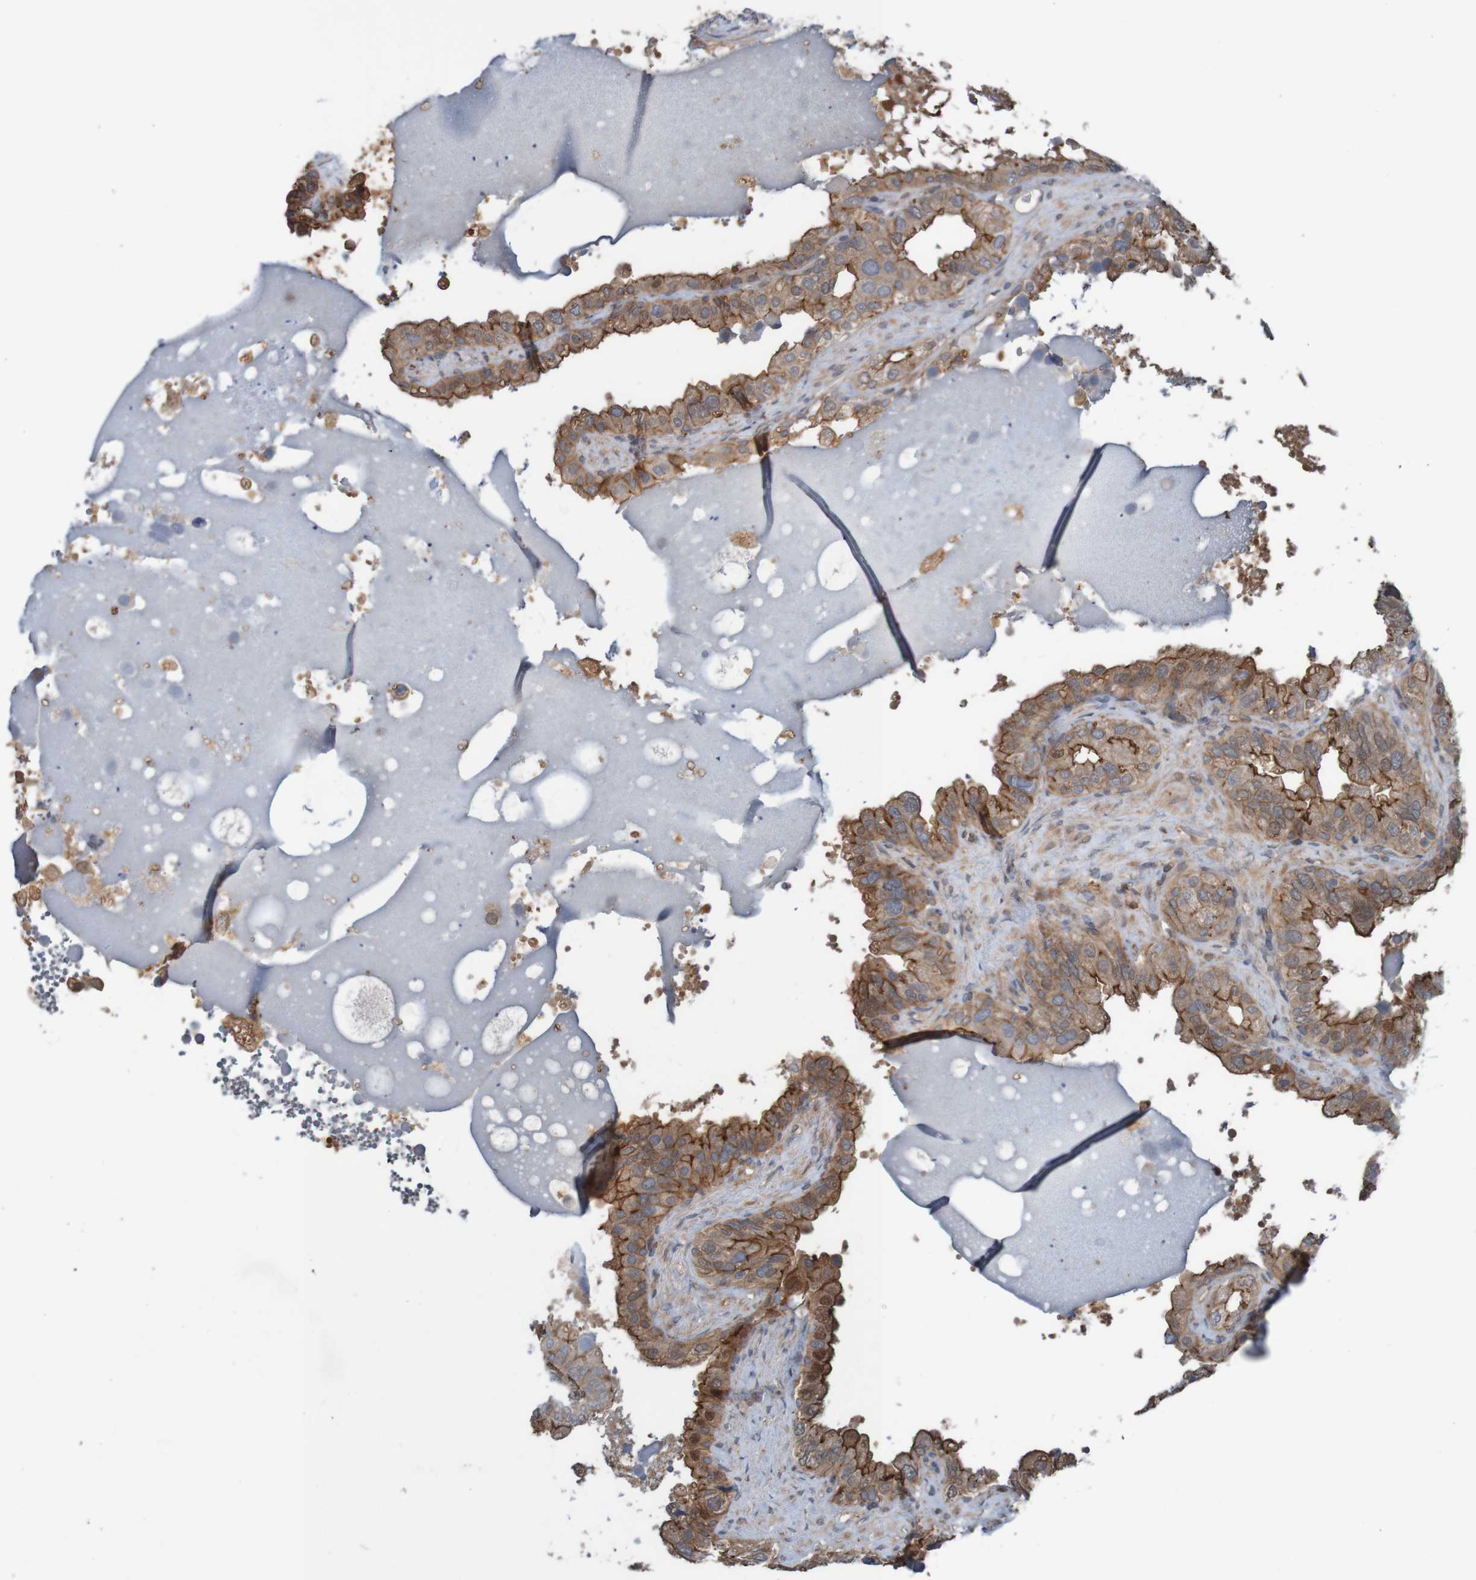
{"staining": {"intensity": "moderate", "quantity": ">75%", "location": "cytoplasmic/membranous"}, "tissue": "seminal vesicle", "cell_type": "Glandular cells", "image_type": "normal", "snomed": [{"axis": "morphology", "description": "Normal tissue, NOS"}, {"axis": "topography", "description": "Seminal veicle"}], "caption": "A high-resolution histopathology image shows immunohistochemistry staining of benign seminal vesicle, which exhibits moderate cytoplasmic/membranous expression in approximately >75% of glandular cells.", "gene": "ARHGEF11", "patient": {"sex": "male", "age": 68}}